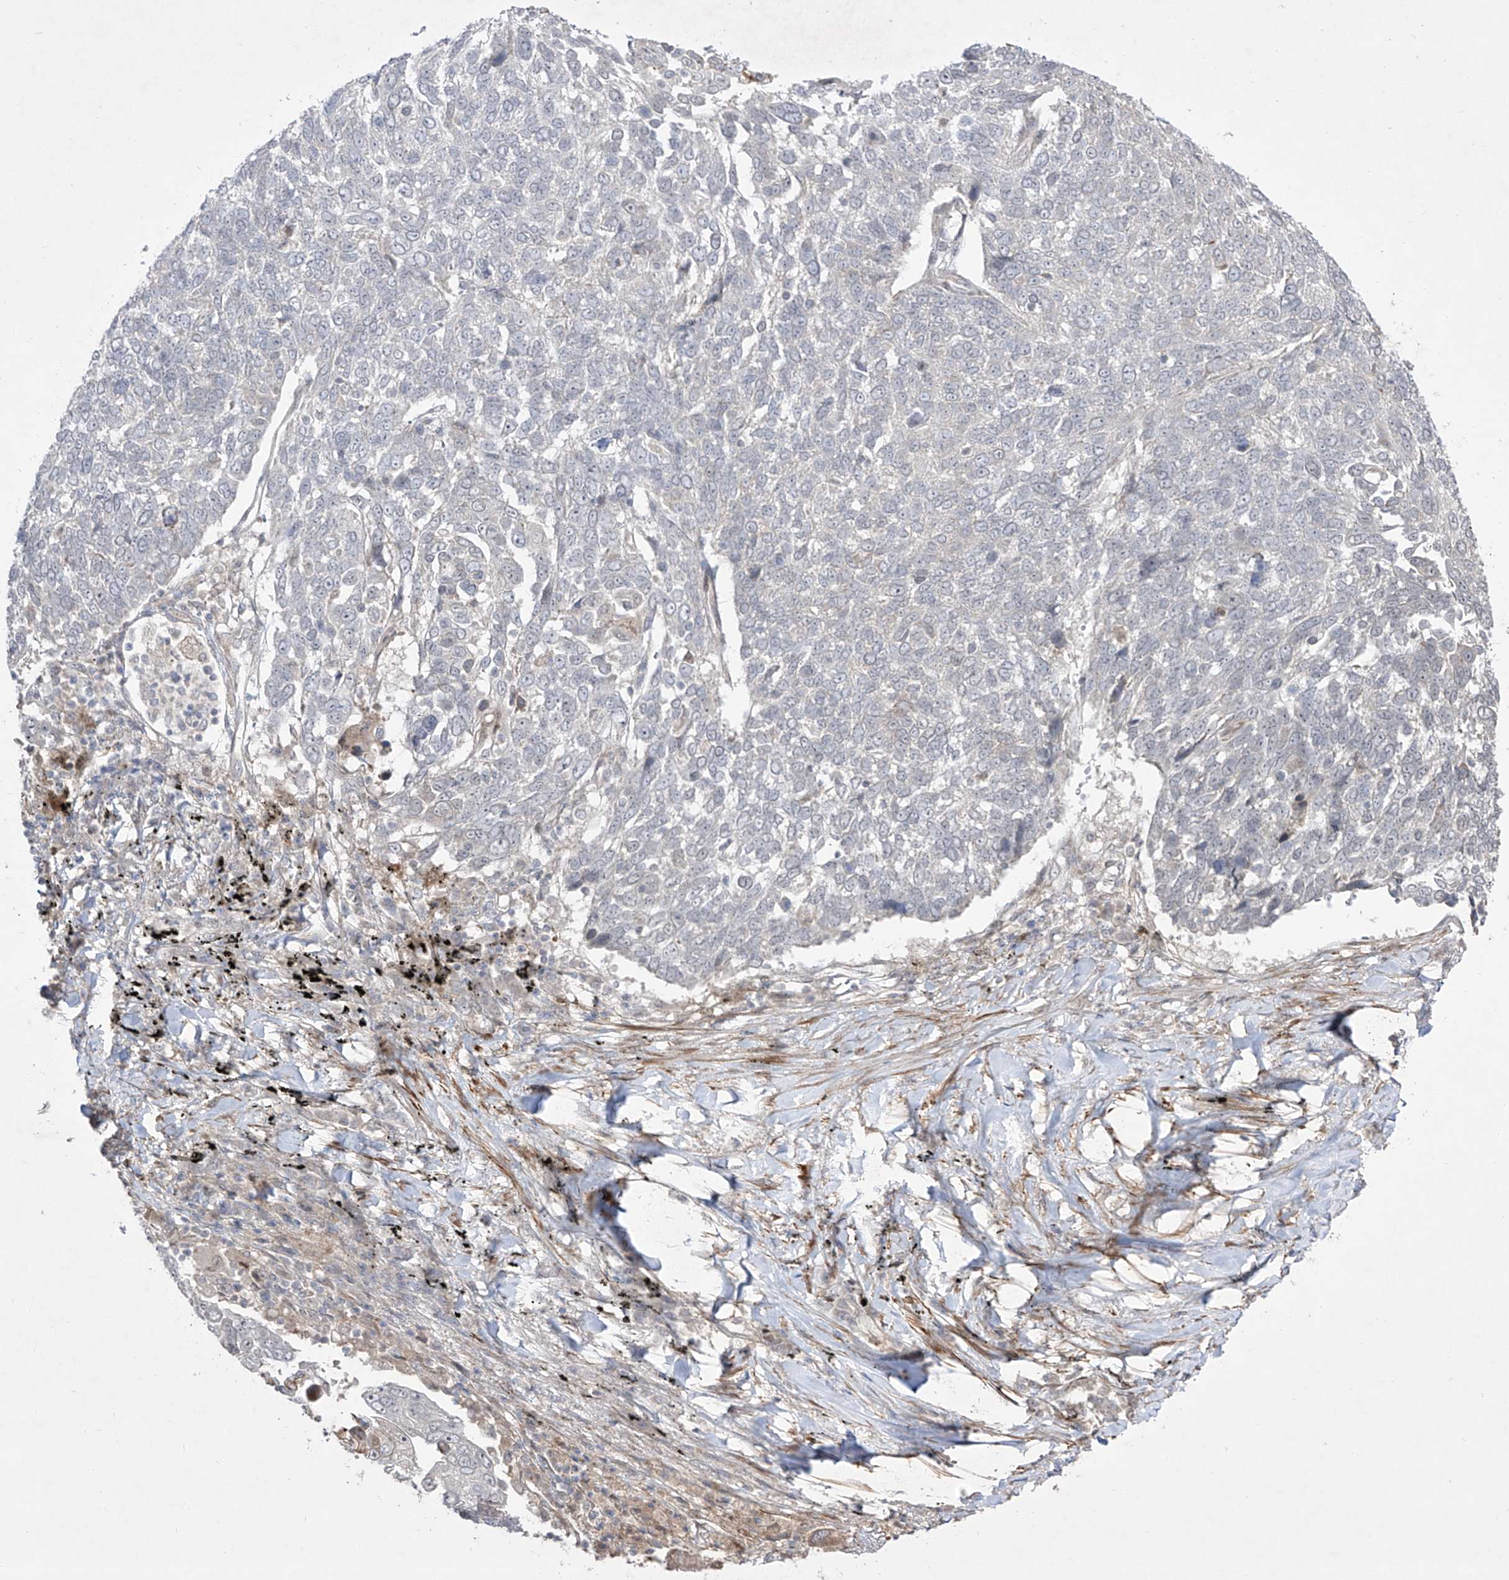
{"staining": {"intensity": "negative", "quantity": "none", "location": "none"}, "tissue": "lung cancer", "cell_type": "Tumor cells", "image_type": "cancer", "snomed": [{"axis": "morphology", "description": "Squamous cell carcinoma, NOS"}, {"axis": "topography", "description": "Lung"}], "caption": "High magnification brightfield microscopy of lung cancer stained with DAB (3,3'-diaminobenzidine) (brown) and counterstained with hematoxylin (blue): tumor cells show no significant positivity.", "gene": "KDM1B", "patient": {"sex": "male", "age": 66}}